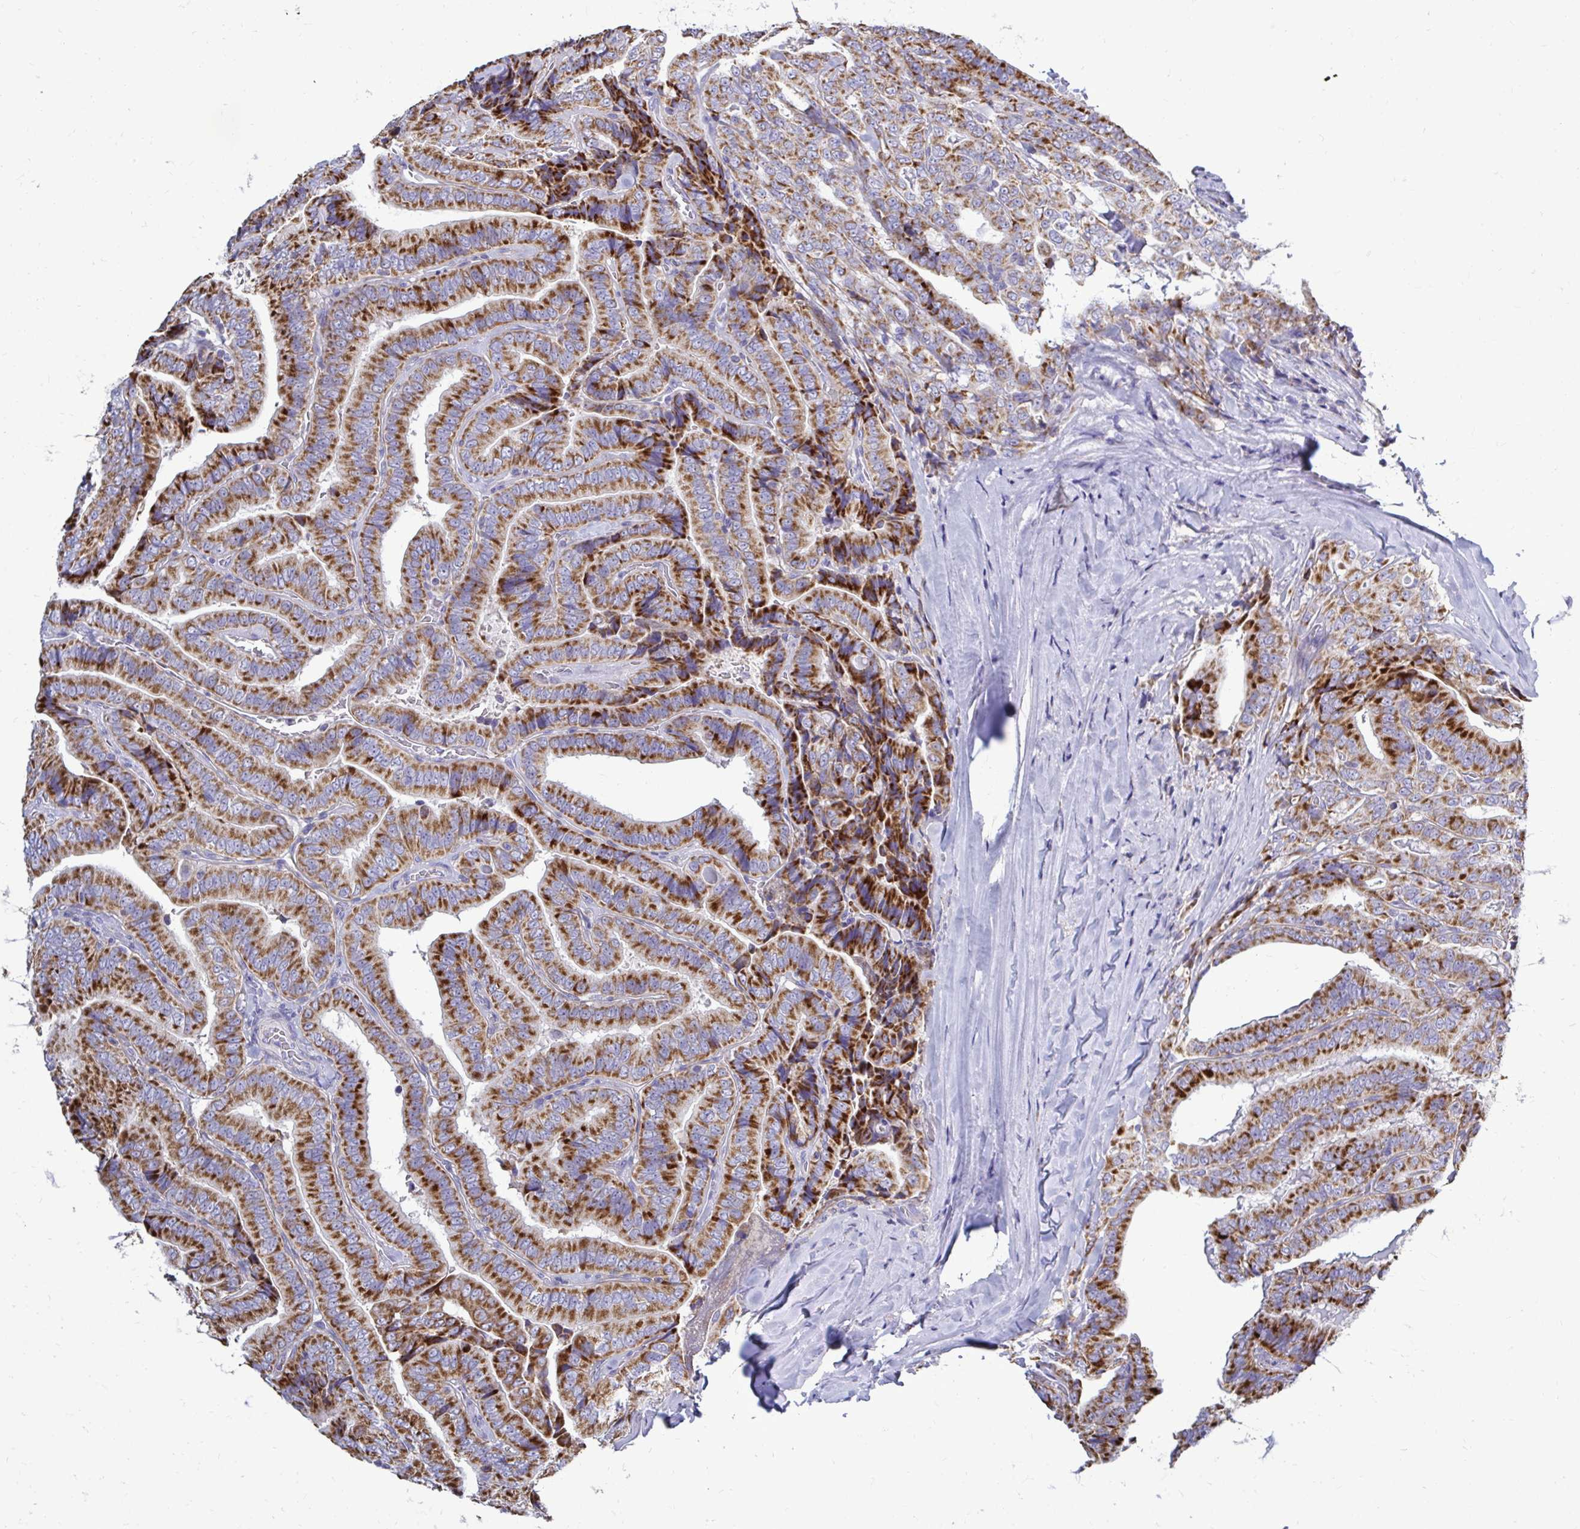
{"staining": {"intensity": "strong", "quantity": ">75%", "location": "cytoplasmic/membranous"}, "tissue": "thyroid cancer", "cell_type": "Tumor cells", "image_type": "cancer", "snomed": [{"axis": "morphology", "description": "Papillary adenocarcinoma, NOS"}, {"axis": "topography", "description": "Thyroid gland"}], "caption": "An image showing strong cytoplasmic/membranous staining in approximately >75% of tumor cells in thyroid cancer (papillary adenocarcinoma), as visualized by brown immunohistochemical staining.", "gene": "OR10R2", "patient": {"sex": "male", "age": 61}}